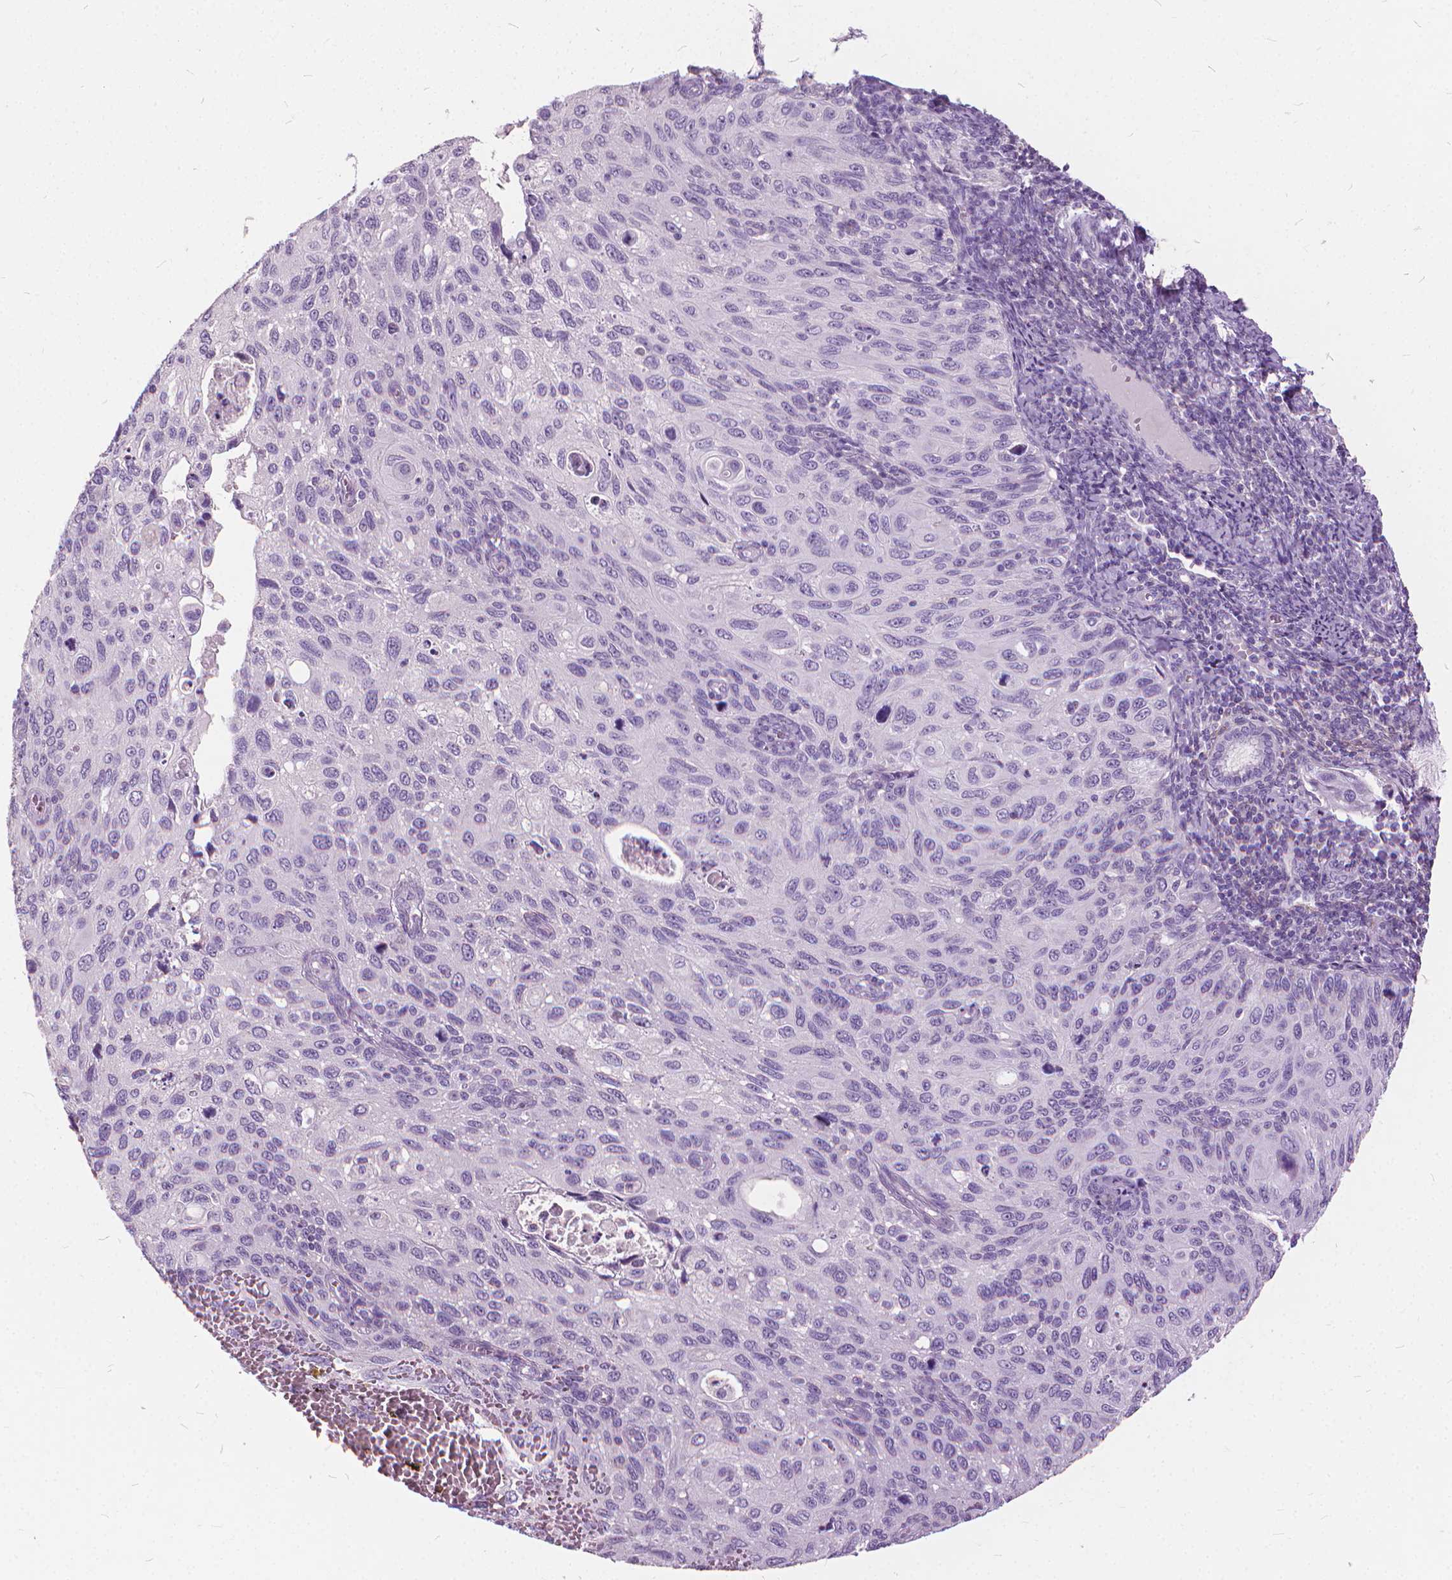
{"staining": {"intensity": "negative", "quantity": "none", "location": "none"}, "tissue": "cervical cancer", "cell_type": "Tumor cells", "image_type": "cancer", "snomed": [{"axis": "morphology", "description": "Squamous cell carcinoma, NOS"}, {"axis": "topography", "description": "Cervix"}], "caption": "Tumor cells are negative for protein expression in human squamous cell carcinoma (cervical).", "gene": "DNM1", "patient": {"sex": "female", "age": 70}}